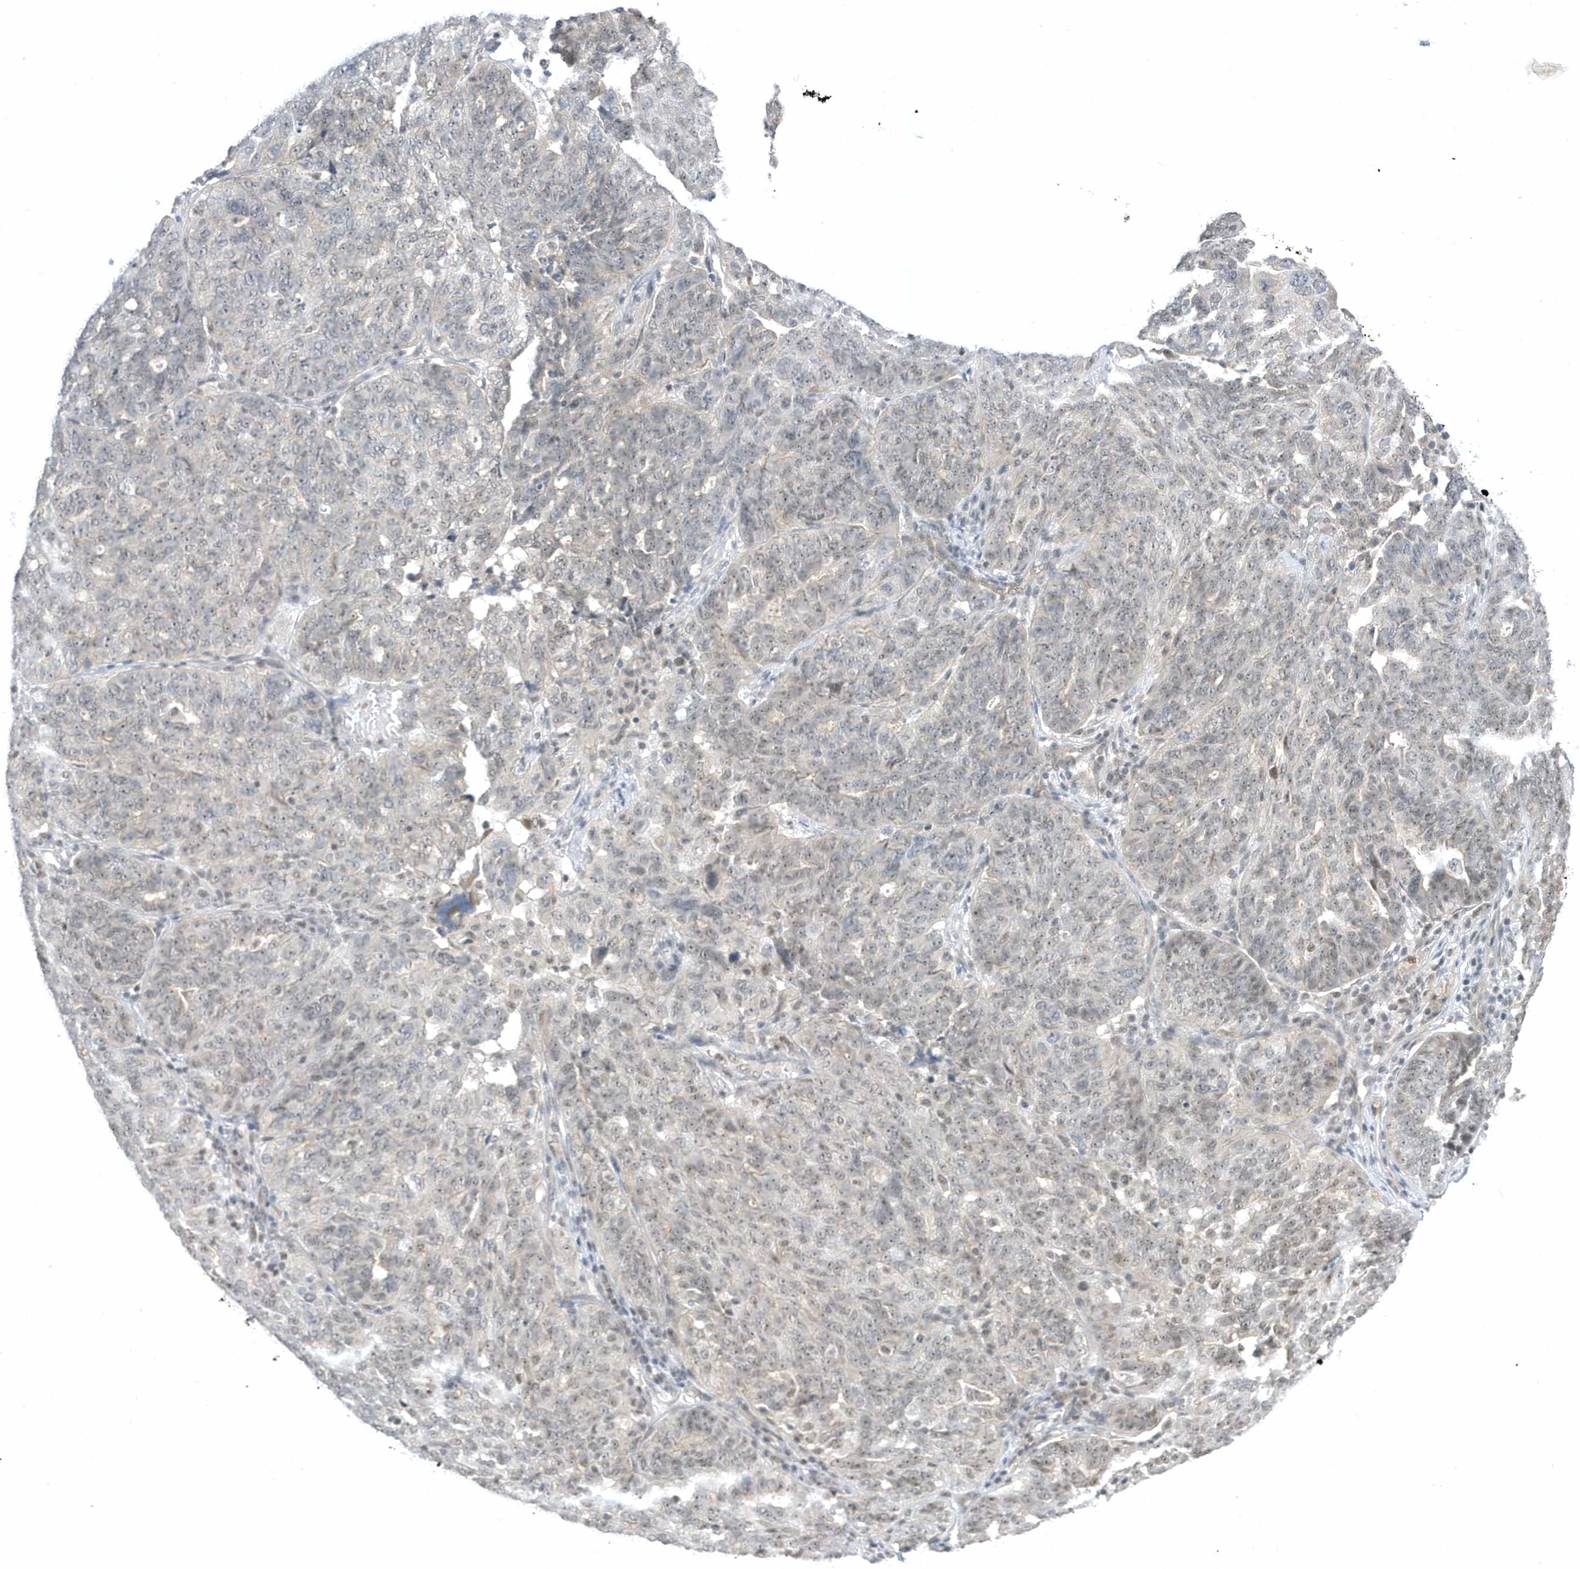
{"staining": {"intensity": "weak", "quantity": "25%-75%", "location": "nuclear"}, "tissue": "ovarian cancer", "cell_type": "Tumor cells", "image_type": "cancer", "snomed": [{"axis": "morphology", "description": "Cystadenocarcinoma, serous, NOS"}, {"axis": "topography", "description": "Ovary"}], "caption": "A brown stain highlights weak nuclear staining of a protein in ovarian cancer tumor cells.", "gene": "ZNF740", "patient": {"sex": "female", "age": 59}}